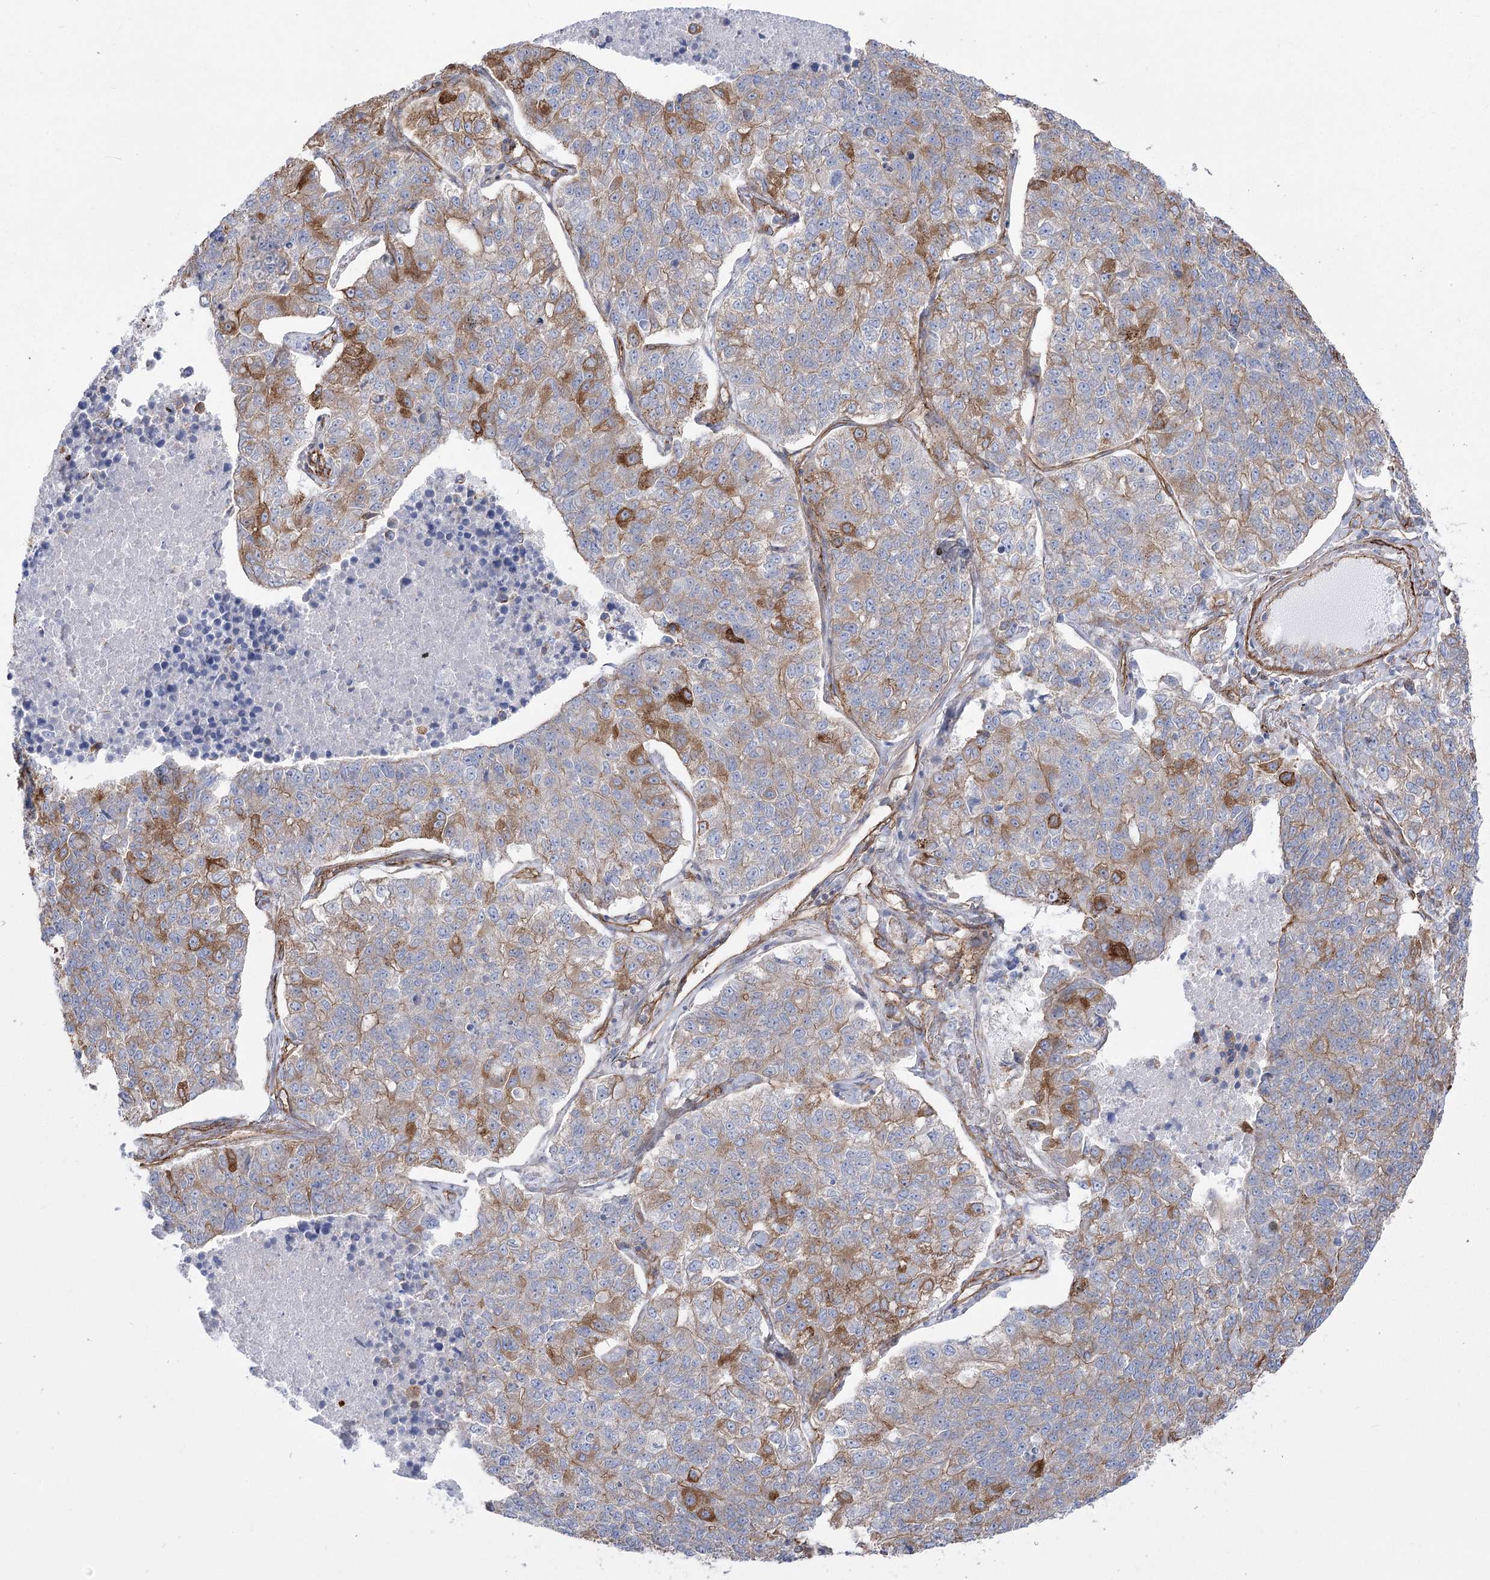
{"staining": {"intensity": "moderate", "quantity": "<25%", "location": "cytoplasmic/membranous"}, "tissue": "lung cancer", "cell_type": "Tumor cells", "image_type": "cancer", "snomed": [{"axis": "morphology", "description": "Adenocarcinoma, NOS"}, {"axis": "topography", "description": "Lung"}], "caption": "Immunohistochemistry staining of lung adenocarcinoma, which shows low levels of moderate cytoplasmic/membranous positivity in about <25% of tumor cells indicating moderate cytoplasmic/membranous protein staining. The staining was performed using DAB (3,3'-diaminobenzidine) (brown) for protein detection and nuclei were counterstained in hematoxylin (blue).", "gene": "PLEKHA5", "patient": {"sex": "male", "age": 49}}